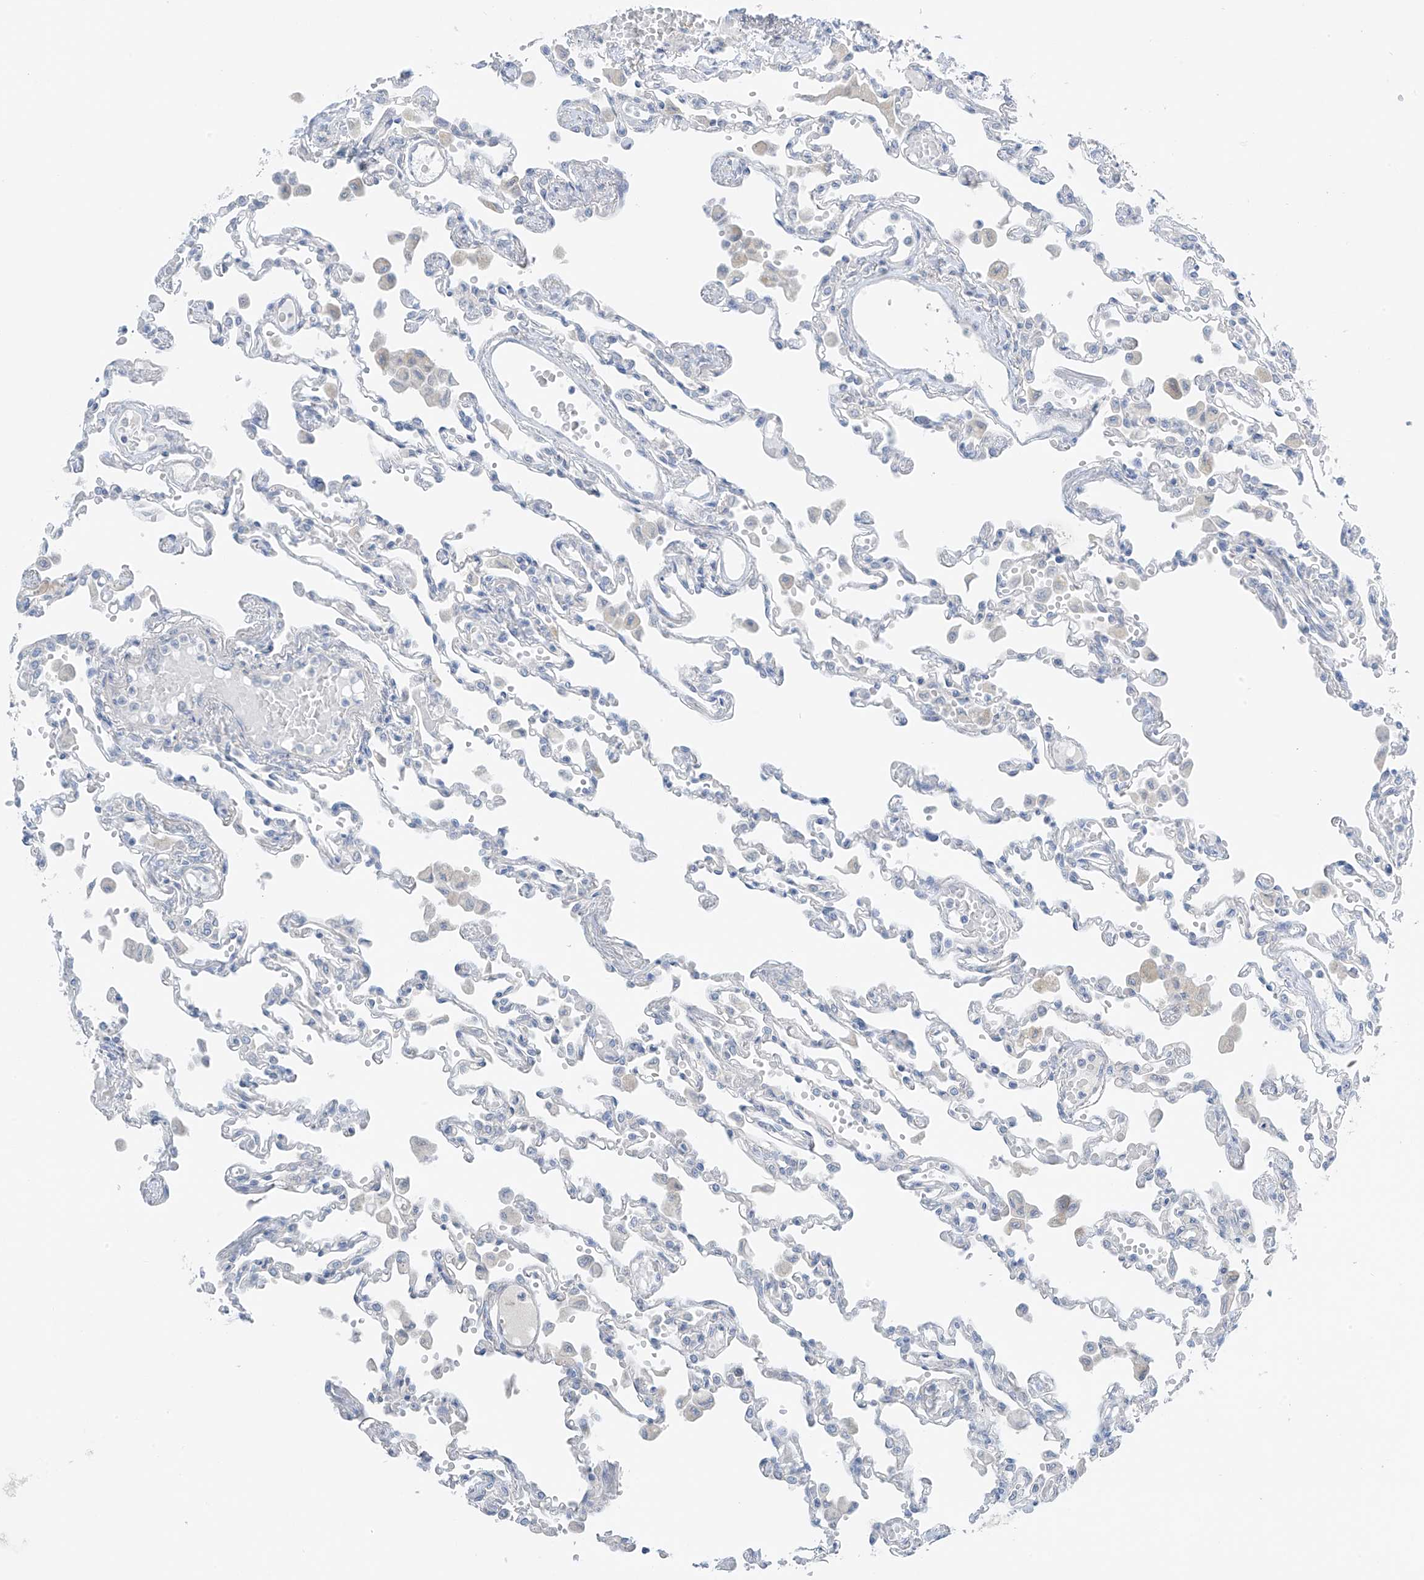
{"staining": {"intensity": "negative", "quantity": "none", "location": "none"}, "tissue": "lung", "cell_type": "Alveolar cells", "image_type": "normal", "snomed": [{"axis": "morphology", "description": "Normal tissue, NOS"}, {"axis": "topography", "description": "Bronchus"}, {"axis": "topography", "description": "Lung"}], "caption": "Immunohistochemistry of benign human lung exhibits no positivity in alveolar cells.", "gene": "NALCN", "patient": {"sex": "female", "age": 49}}